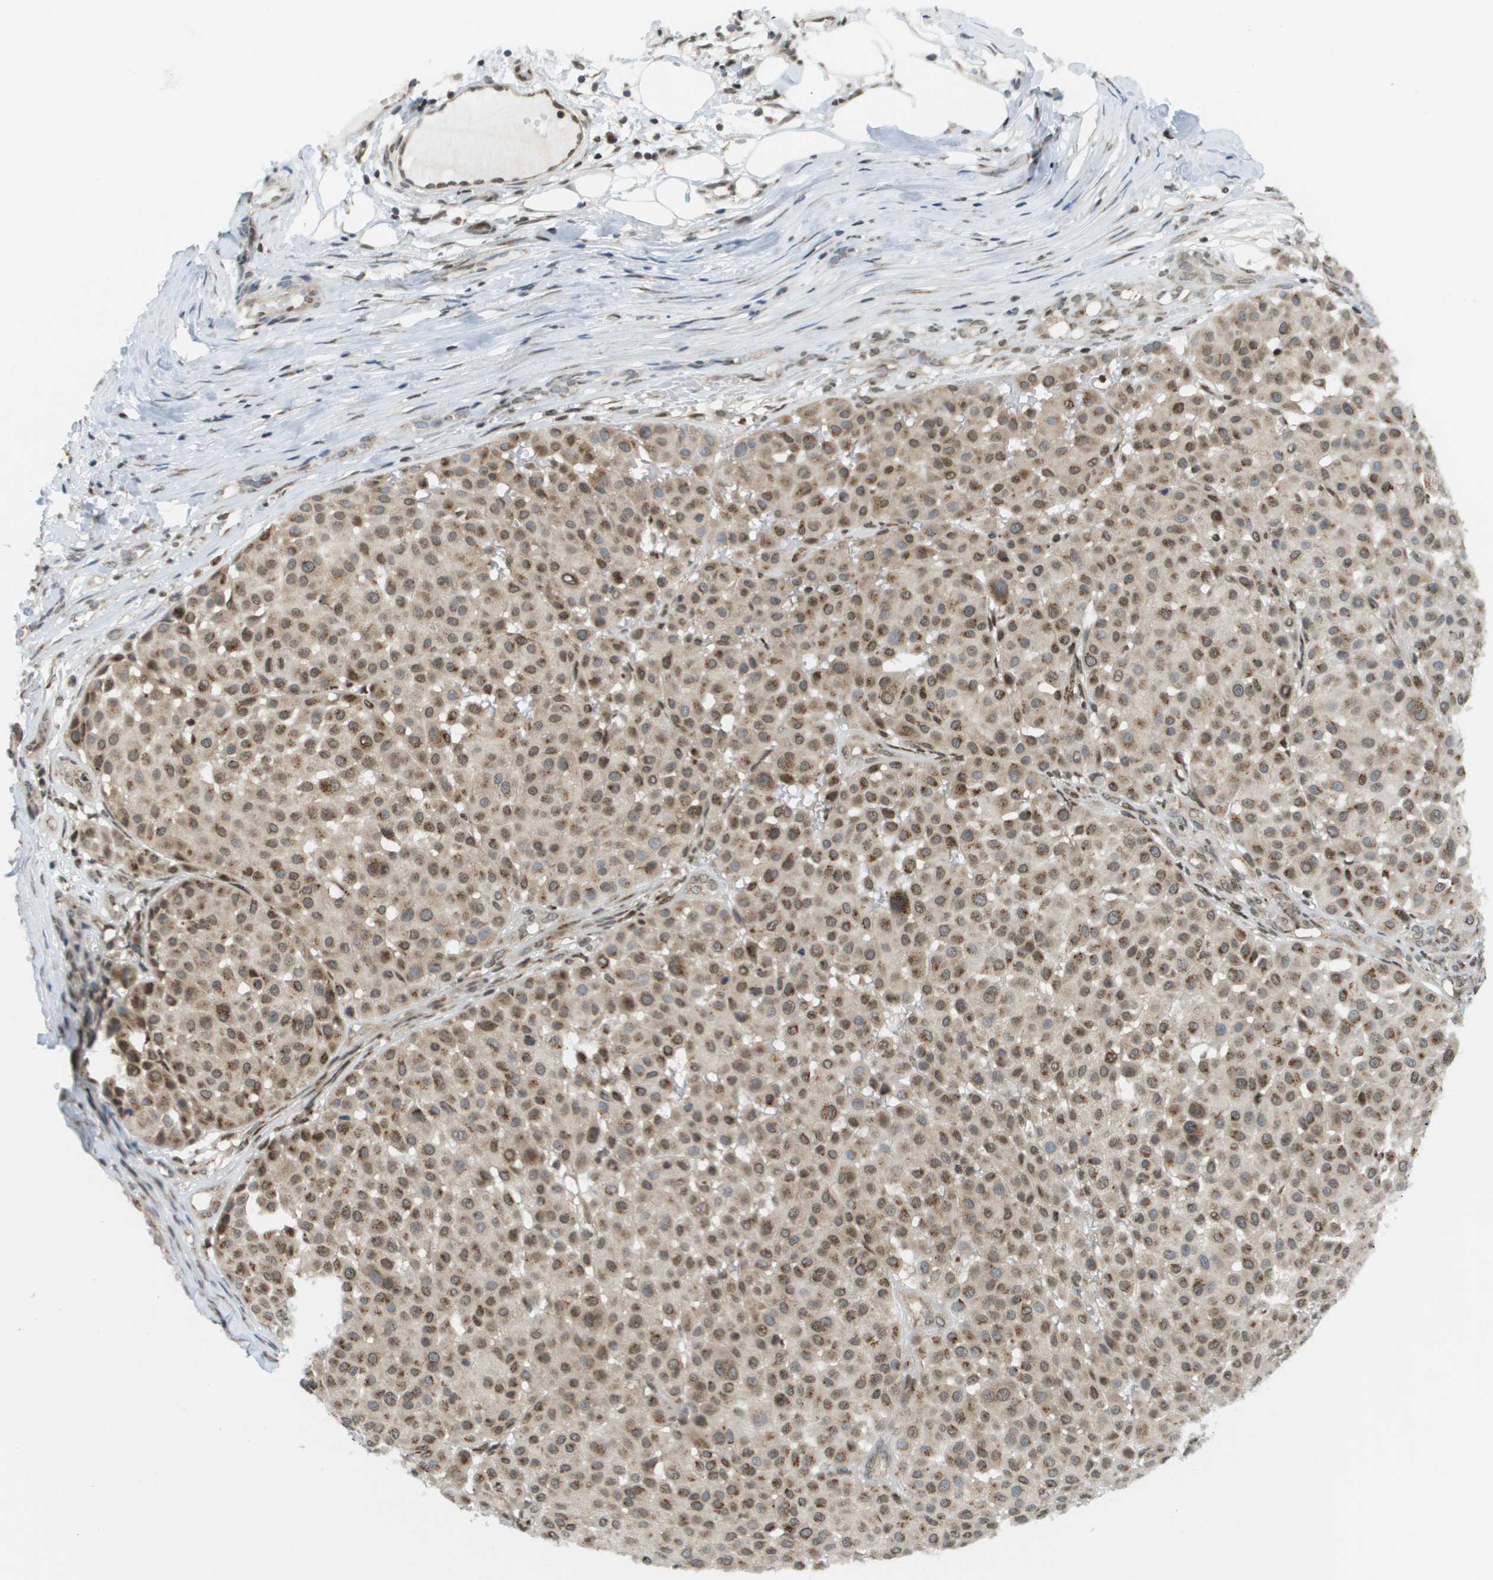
{"staining": {"intensity": "moderate", "quantity": ">75%", "location": "cytoplasmic/membranous"}, "tissue": "melanoma", "cell_type": "Tumor cells", "image_type": "cancer", "snomed": [{"axis": "morphology", "description": "Malignant melanoma, Metastatic site"}, {"axis": "topography", "description": "Soft tissue"}], "caption": "IHC (DAB (3,3'-diaminobenzidine)) staining of malignant melanoma (metastatic site) displays moderate cytoplasmic/membranous protein positivity in approximately >75% of tumor cells.", "gene": "EVC", "patient": {"sex": "male", "age": 41}}